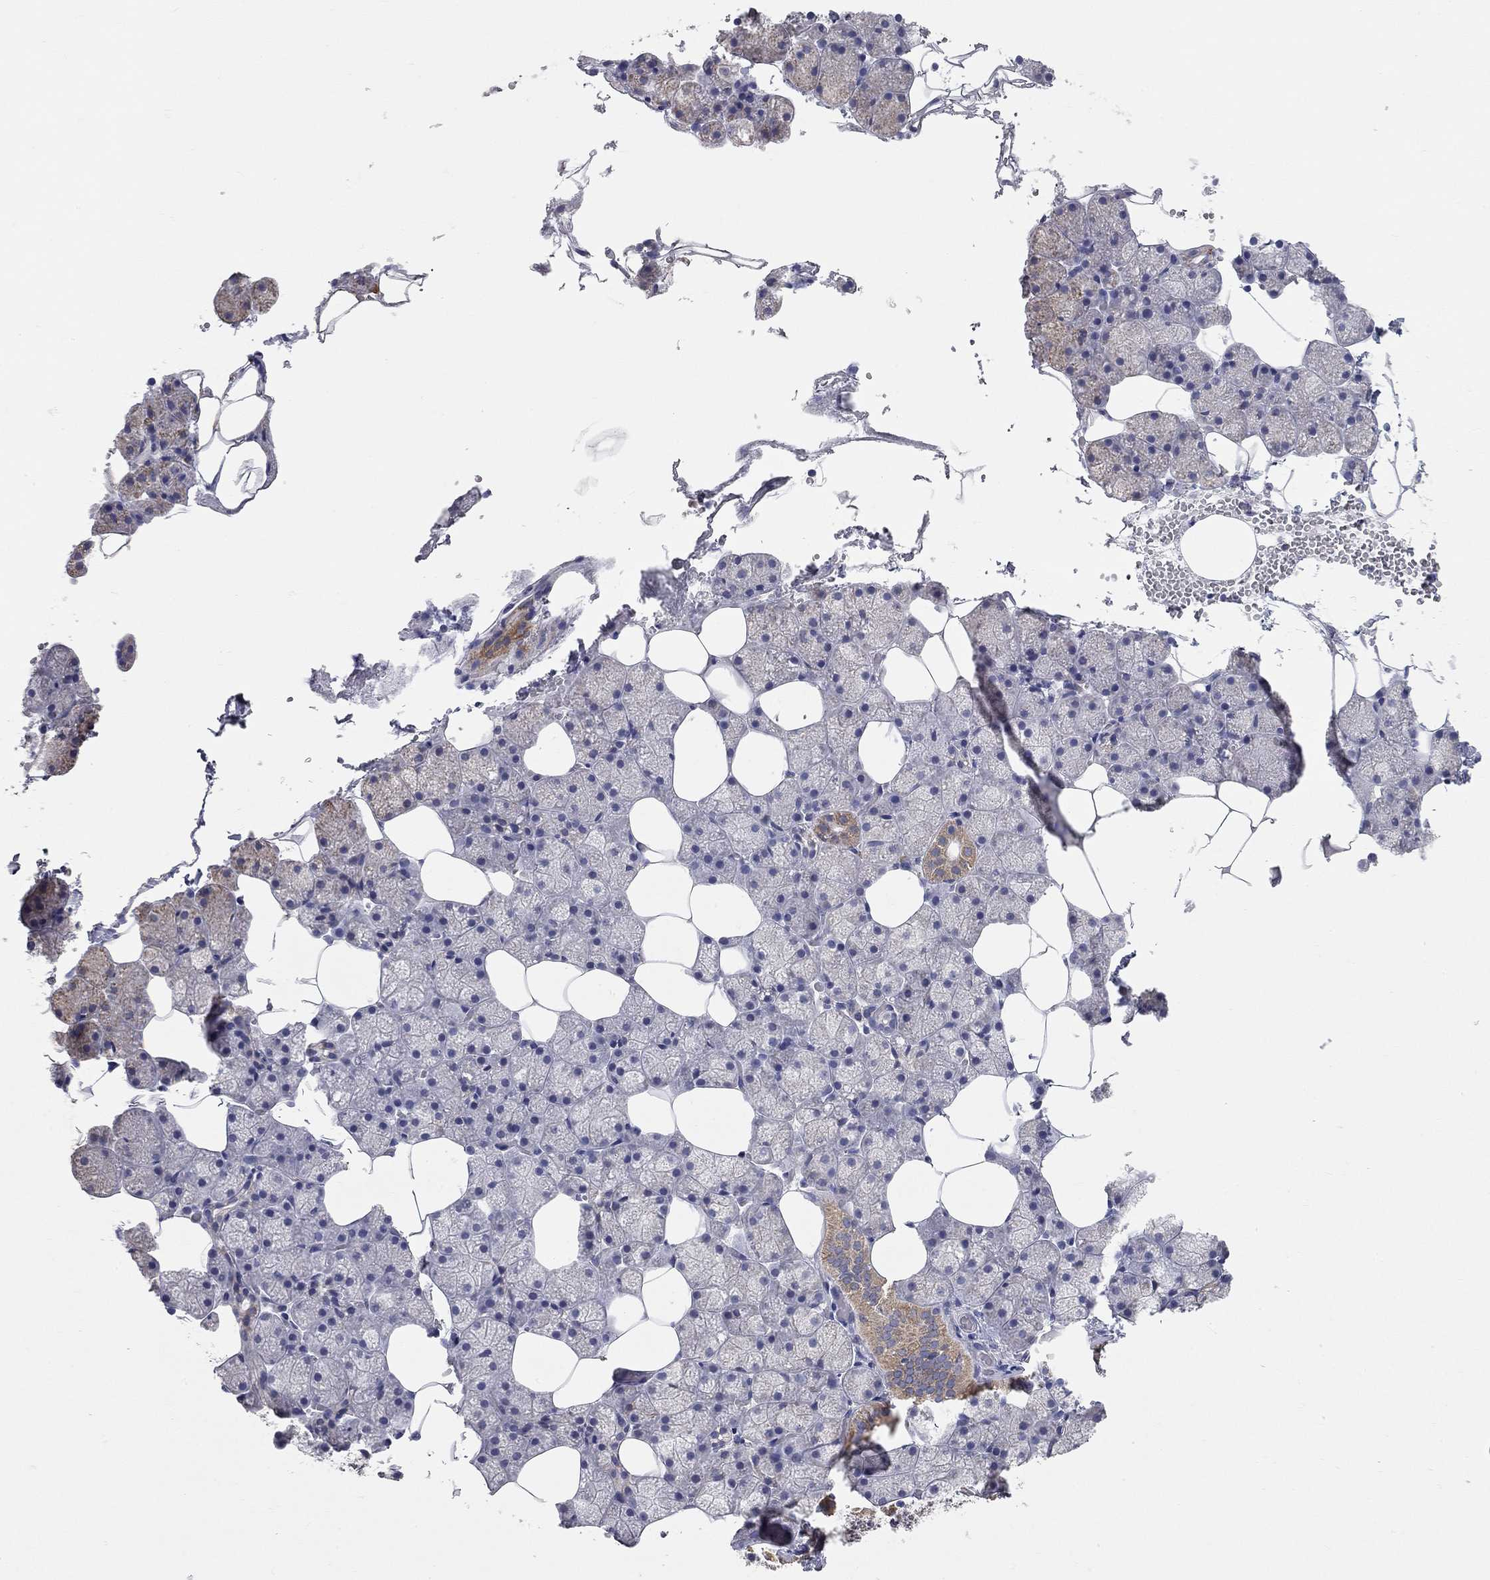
{"staining": {"intensity": "moderate", "quantity": "<25%", "location": "cytoplasmic/membranous"}, "tissue": "salivary gland", "cell_type": "Glandular cells", "image_type": "normal", "snomed": [{"axis": "morphology", "description": "Normal tissue, NOS"}, {"axis": "topography", "description": "Salivary gland"}], "caption": "High-magnification brightfield microscopy of benign salivary gland stained with DAB (3,3'-diaminobenzidine) (brown) and counterstained with hematoxylin (blue). glandular cells exhibit moderate cytoplasmic/membranous staining is appreciated in about<25% of cells. The staining was performed using DAB to visualize the protein expression in brown, while the nuclei were stained in blue with hematoxylin (Magnification: 20x).", "gene": "CFAP161", "patient": {"sex": "male", "age": 38}}